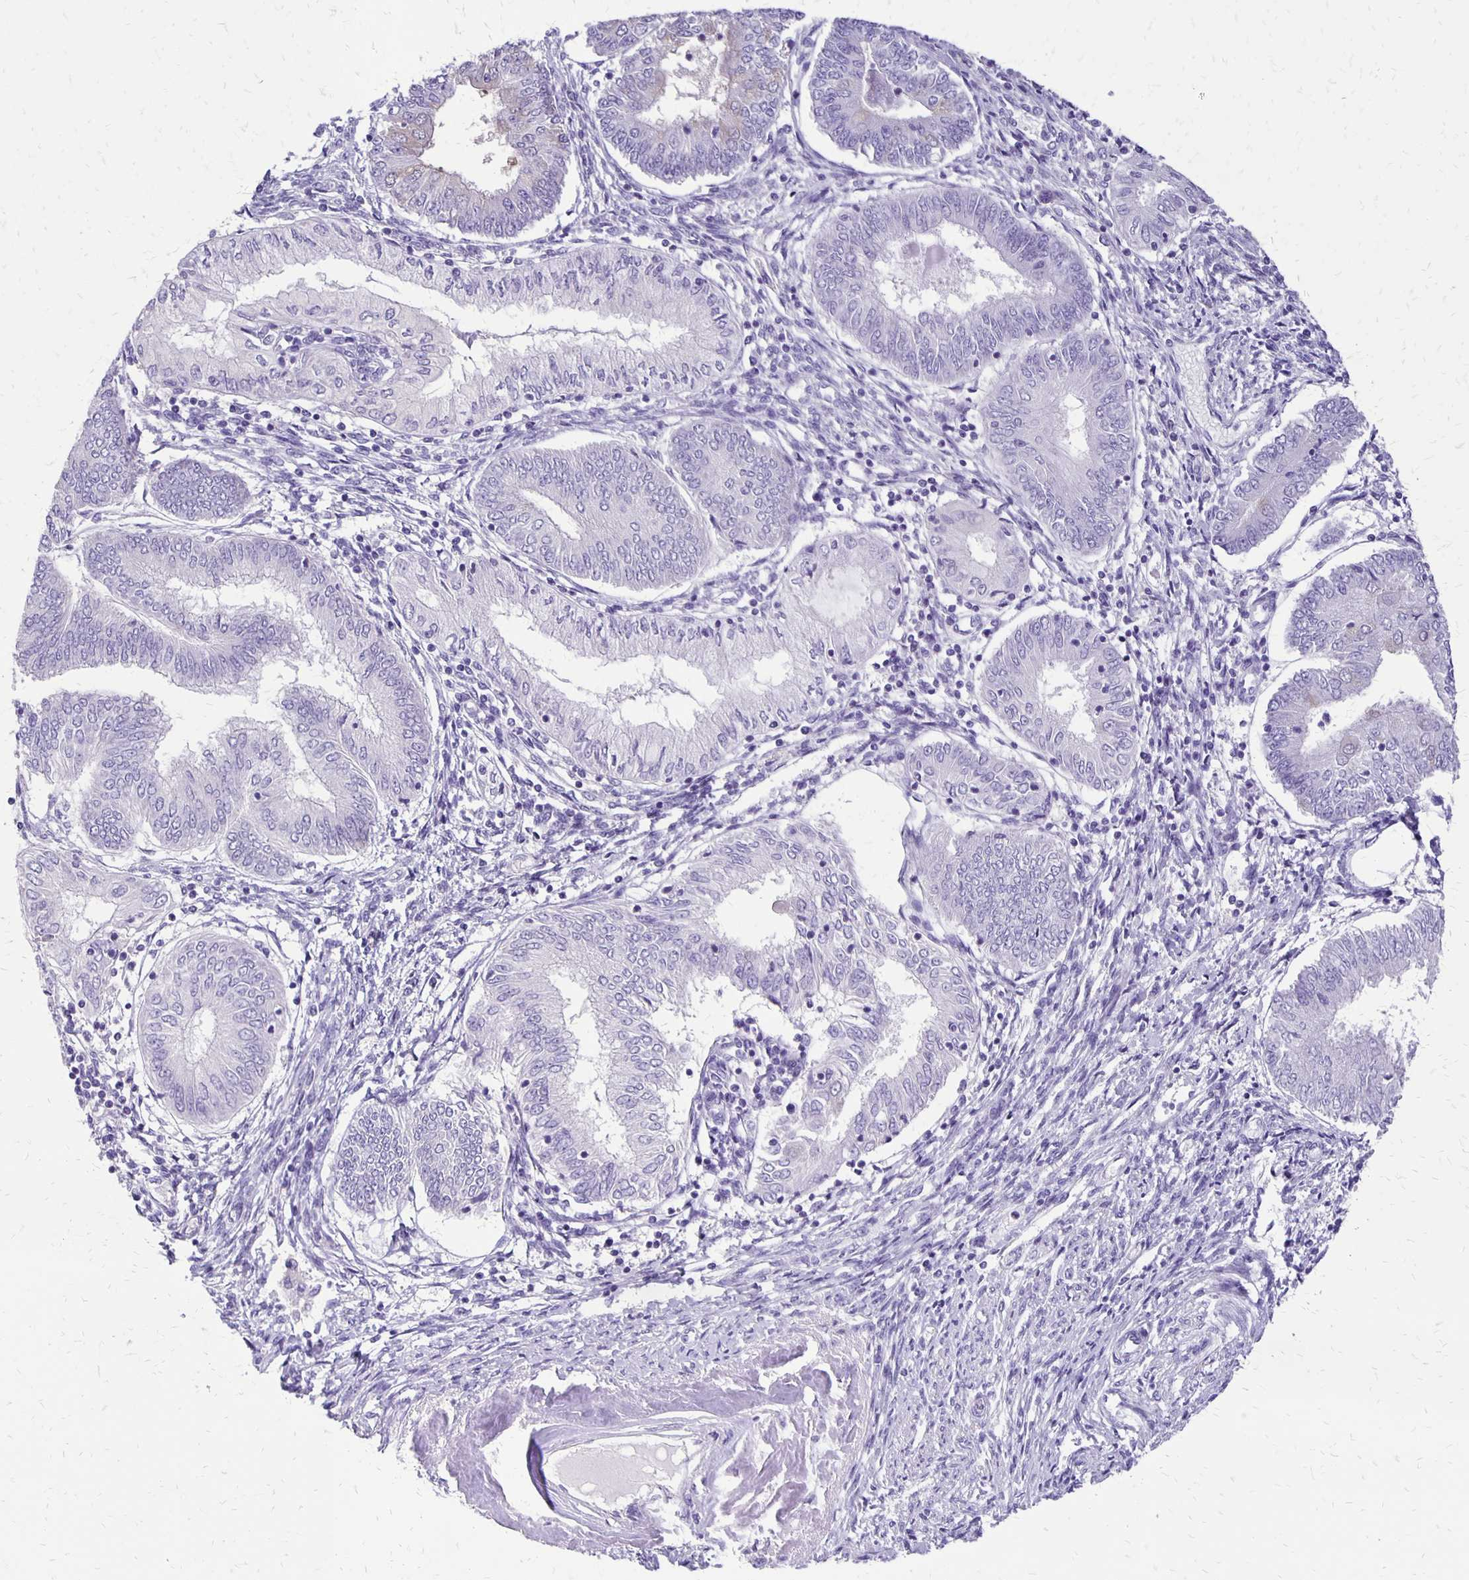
{"staining": {"intensity": "negative", "quantity": "none", "location": "none"}, "tissue": "endometrial cancer", "cell_type": "Tumor cells", "image_type": "cancer", "snomed": [{"axis": "morphology", "description": "Adenocarcinoma, NOS"}, {"axis": "topography", "description": "Endometrium"}], "caption": "High magnification brightfield microscopy of endometrial cancer stained with DAB (3,3'-diaminobenzidine) (brown) and counterstained with hematoxylin (blue): tumor cells show no significant positivity. The staining was performed using DAB to visualize the protein expression in brown, while the nuclei were stained in blue with hematoxylin (Magnification: 20x).", "gene": "ANKRD45", "patient": {"sex": "female", "age": 68}}